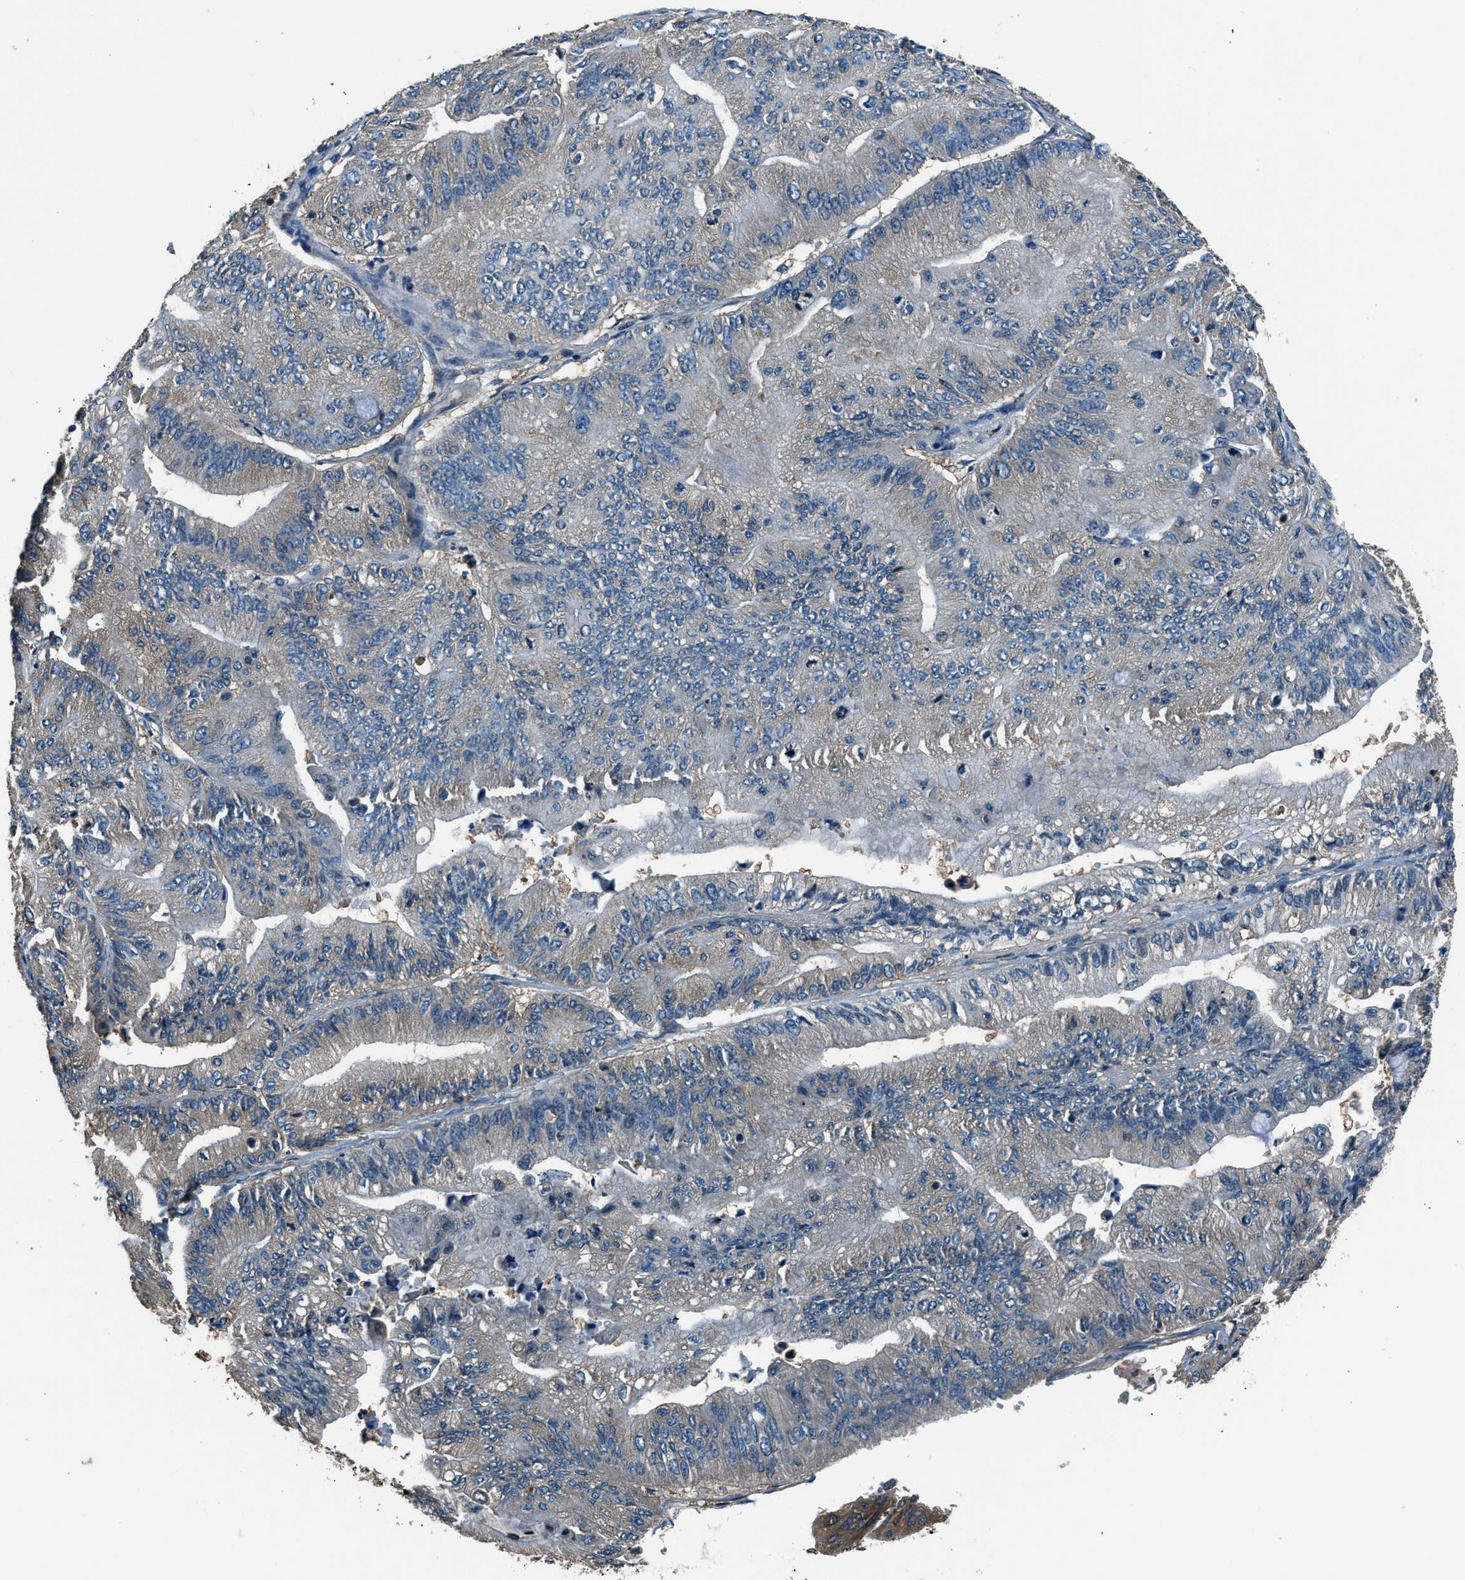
{"staining": {"intensity": "weak", "quantity": "<25%", "location": "cytoplasmic/membranous"}, "tissue": "ovarian cancer", "cell_type": "Tumor cells", "image_type": "cancer", "snomed": [{"axis": "morphology", "description": "Cystadenocarcinoma, mucinous, NOS"}, {"axis": "topography", "description": "Ovary"}], "caption": "Tumor cells are negative for brown protein staining in mucinous cystadenocarcinoma (ovarian). (DAB (3,3'-diaminobenzidine) IHC, high magnification).", "gene": "ARFGAP2", "patient": {"sex": "female", "age": 61}}